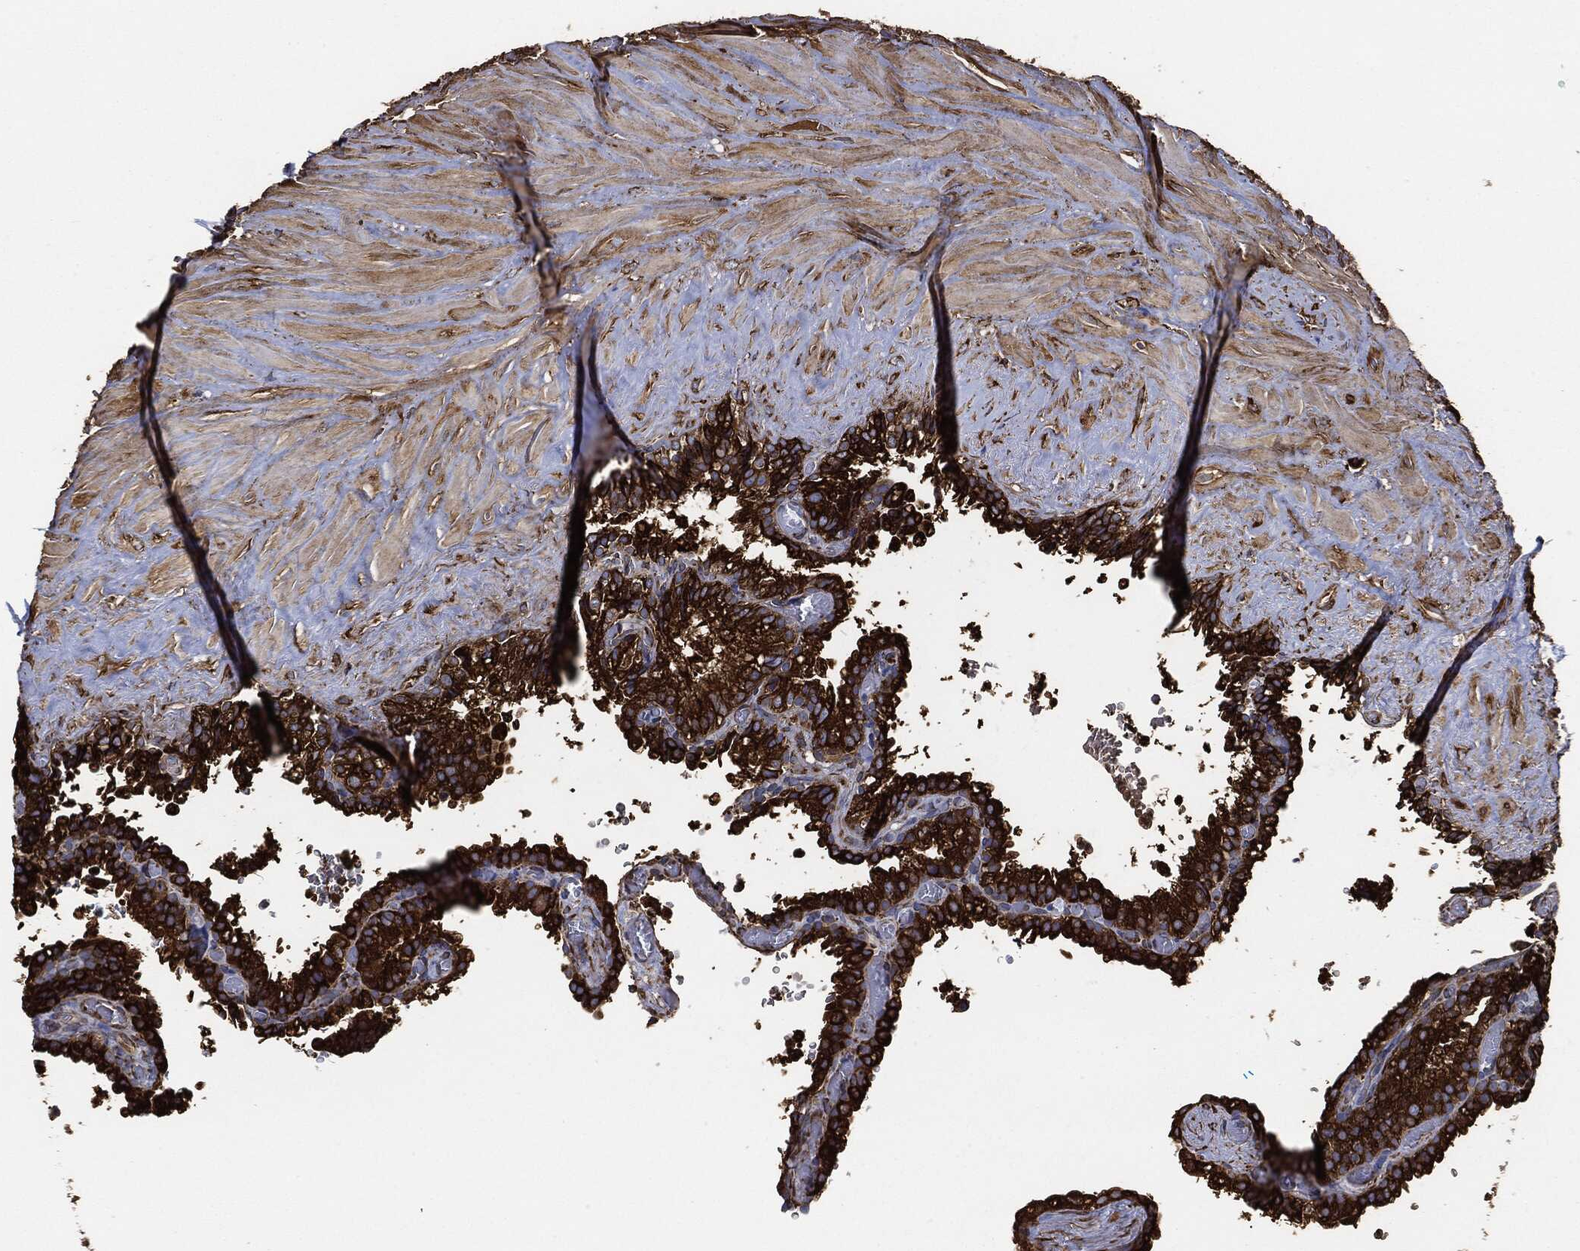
{"staining": {"intensity": "strong", "quantity": ">75%", "location": "cytoplasmic/membranous"}, "tissue": "seminal vesicle", "cell_type": "Glandular cells", "image_type": "normal", "snomed": [{"axis": "morphology", "description": "Normal tissue, NOS"}, {"axis": "topography", "description": "Seminal veicle"}], "caption": "This micrograph shows immunohistochemistry staining of benign human seminal vesicle, with high strong cytoplasmic/membranous expression in approximately >75% of glandular cells.", "gene": "AMFR", "patient": {"sex": "male", "age": 67}}